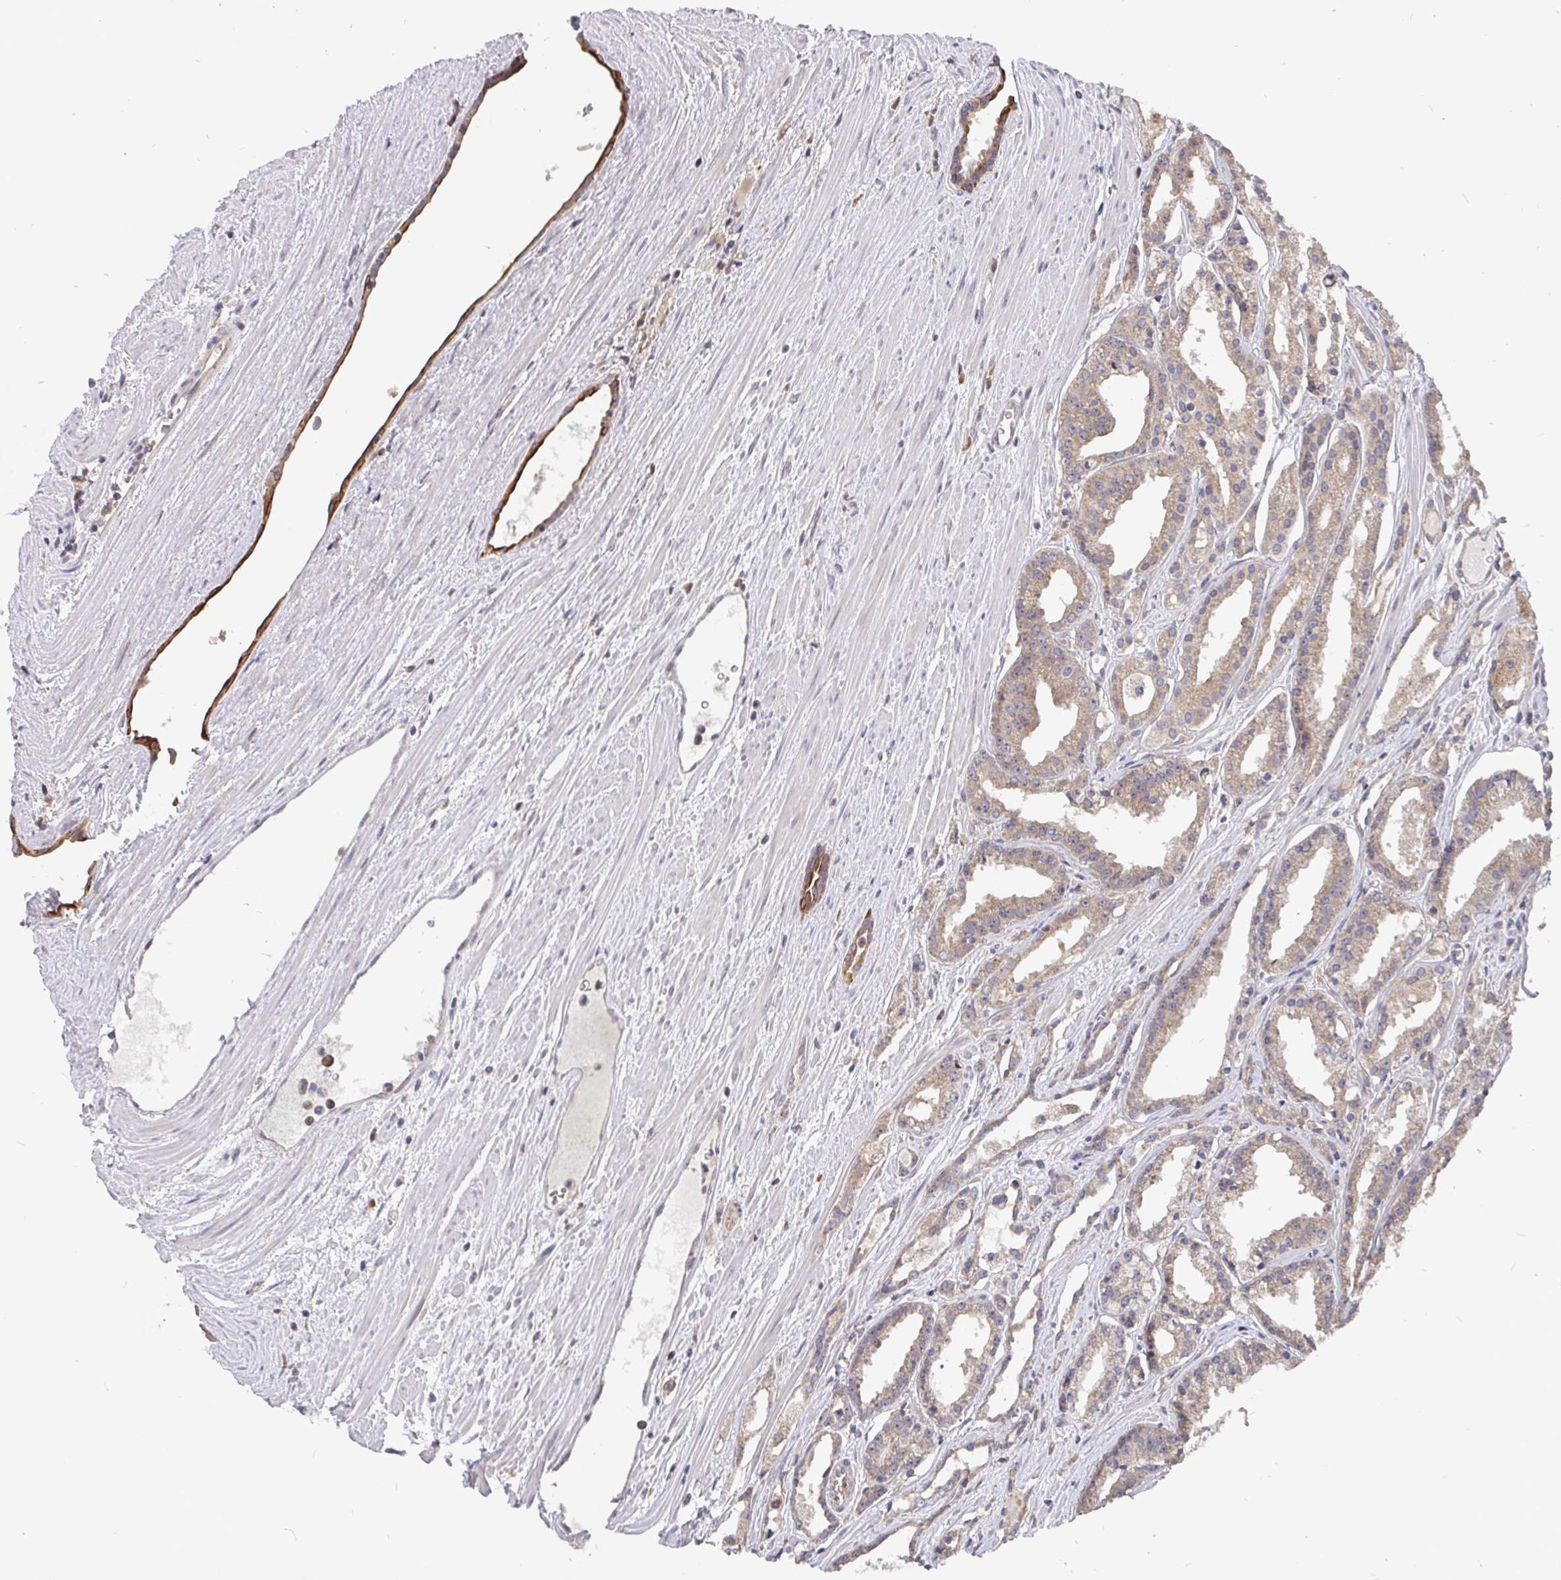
{"staining": {"intensity": "weak", "quantity": ">75%", "location": "cytoplasmic/membranous"}, "tissue": "prostate cancer", "cell_type": "Tumor cells", "image_type": "cancer", "snomed": [{"axis": "morphology", "description": "Adenocarcinoma, High grade"}, {"axis": "topography", "description": "Prostate"}], "caption": "Prostate high-grade adenocarcinoma stained with immunohistochemistry (IHC) reveals weak cytoplasmic/membranous positivity in about >75% of tumor cells.", "gene": "PDF", "patient": {"sex": "male", "age": 68}}